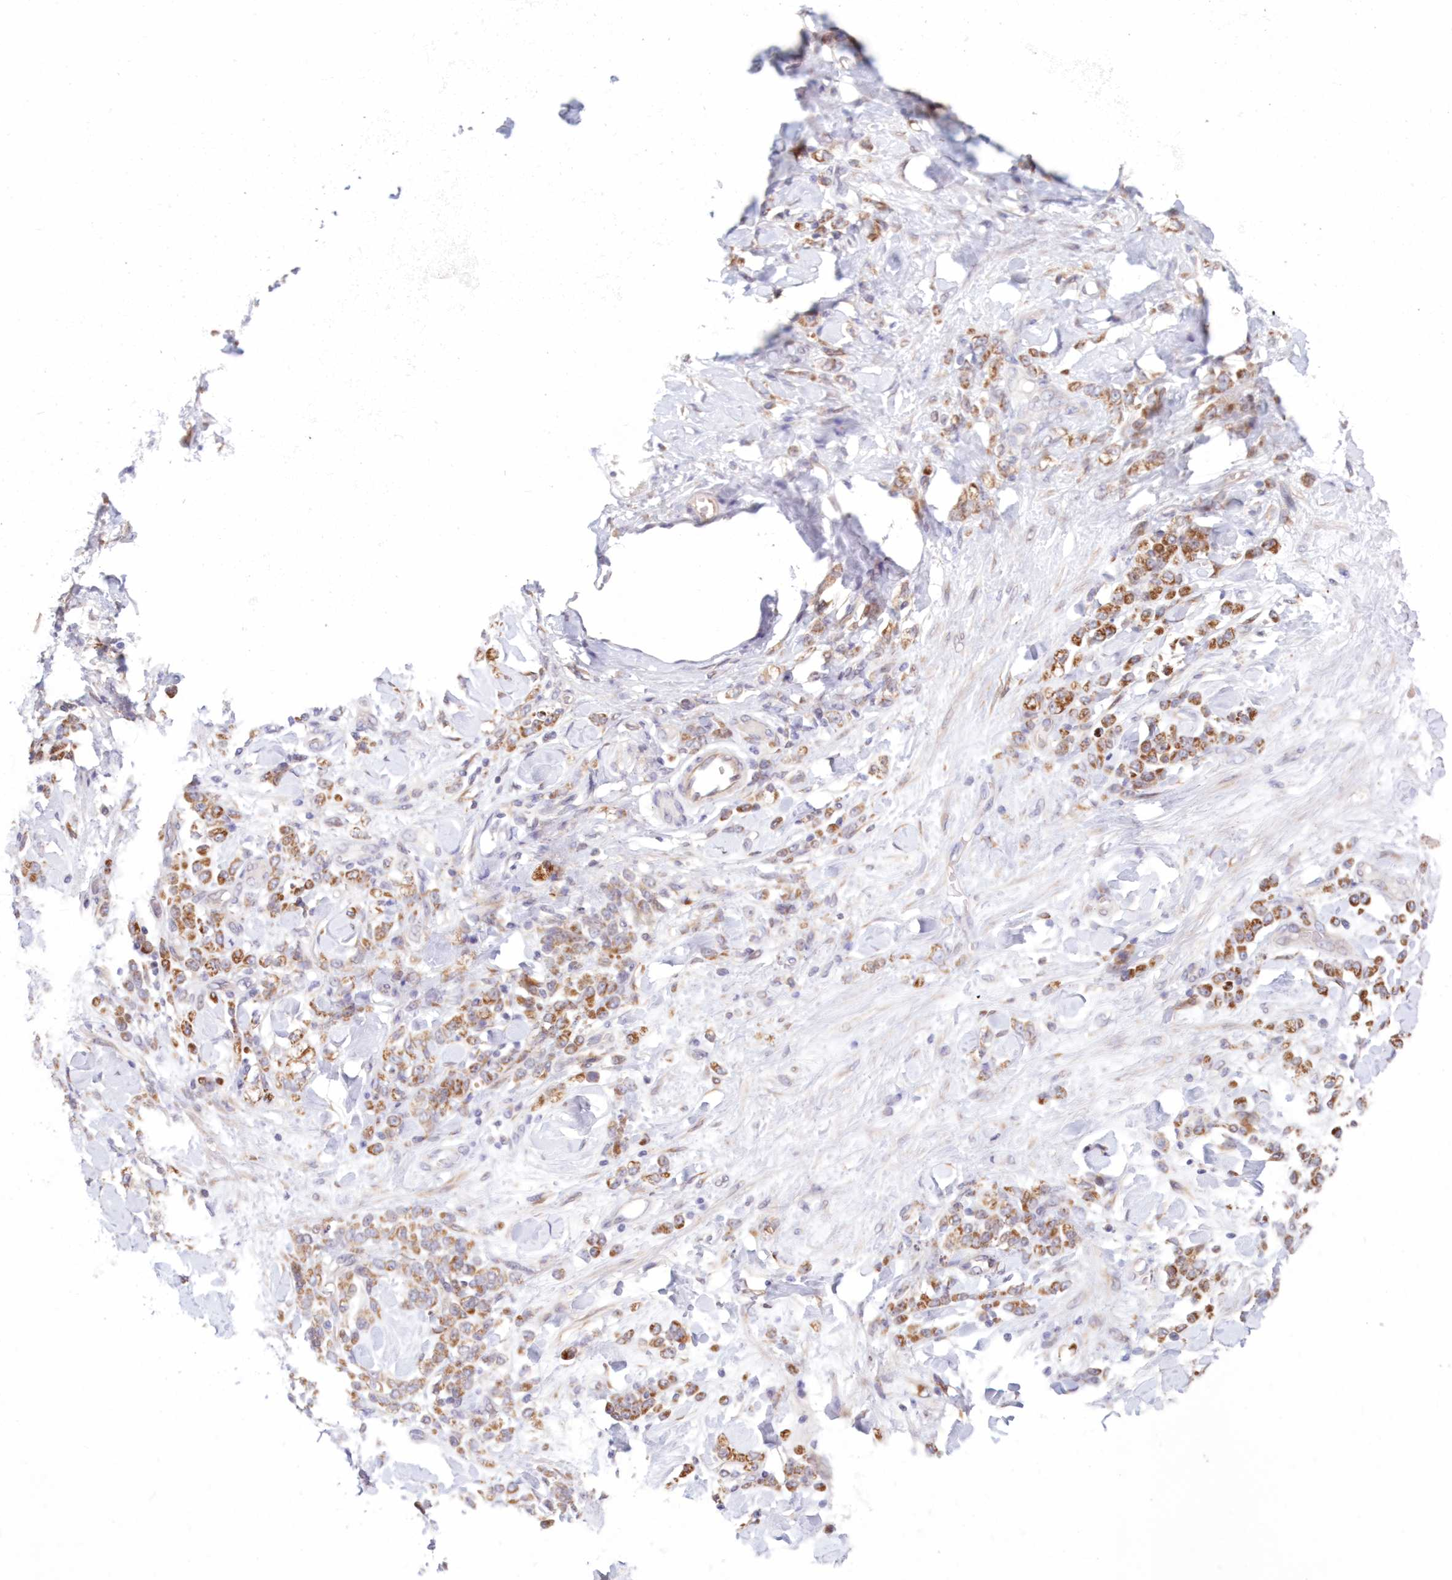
{"staining": {"intensity": "moderate", "quantity": ">75%", "location": "cytoplasmic/membranous"}, "tissue": "stomach cancer", "cell_type": "Tumor cells", "image_type": "cancer", "snomed": [{"axis": "morphology", "description": "Normal tissue, NOS"}, {"axis": "morphology", "description": "Adenocarcinoma, NOS"}, {"axis": "topography", "description": "Stomach"}], "caption": "Moderate cytoplasmic/membranous positivity is appreciated in about >75% of tumor cells in stomach adenocarcinoma.", "gene": "PCYOX1L", "patient": {"sex": "male", "age": 82}}